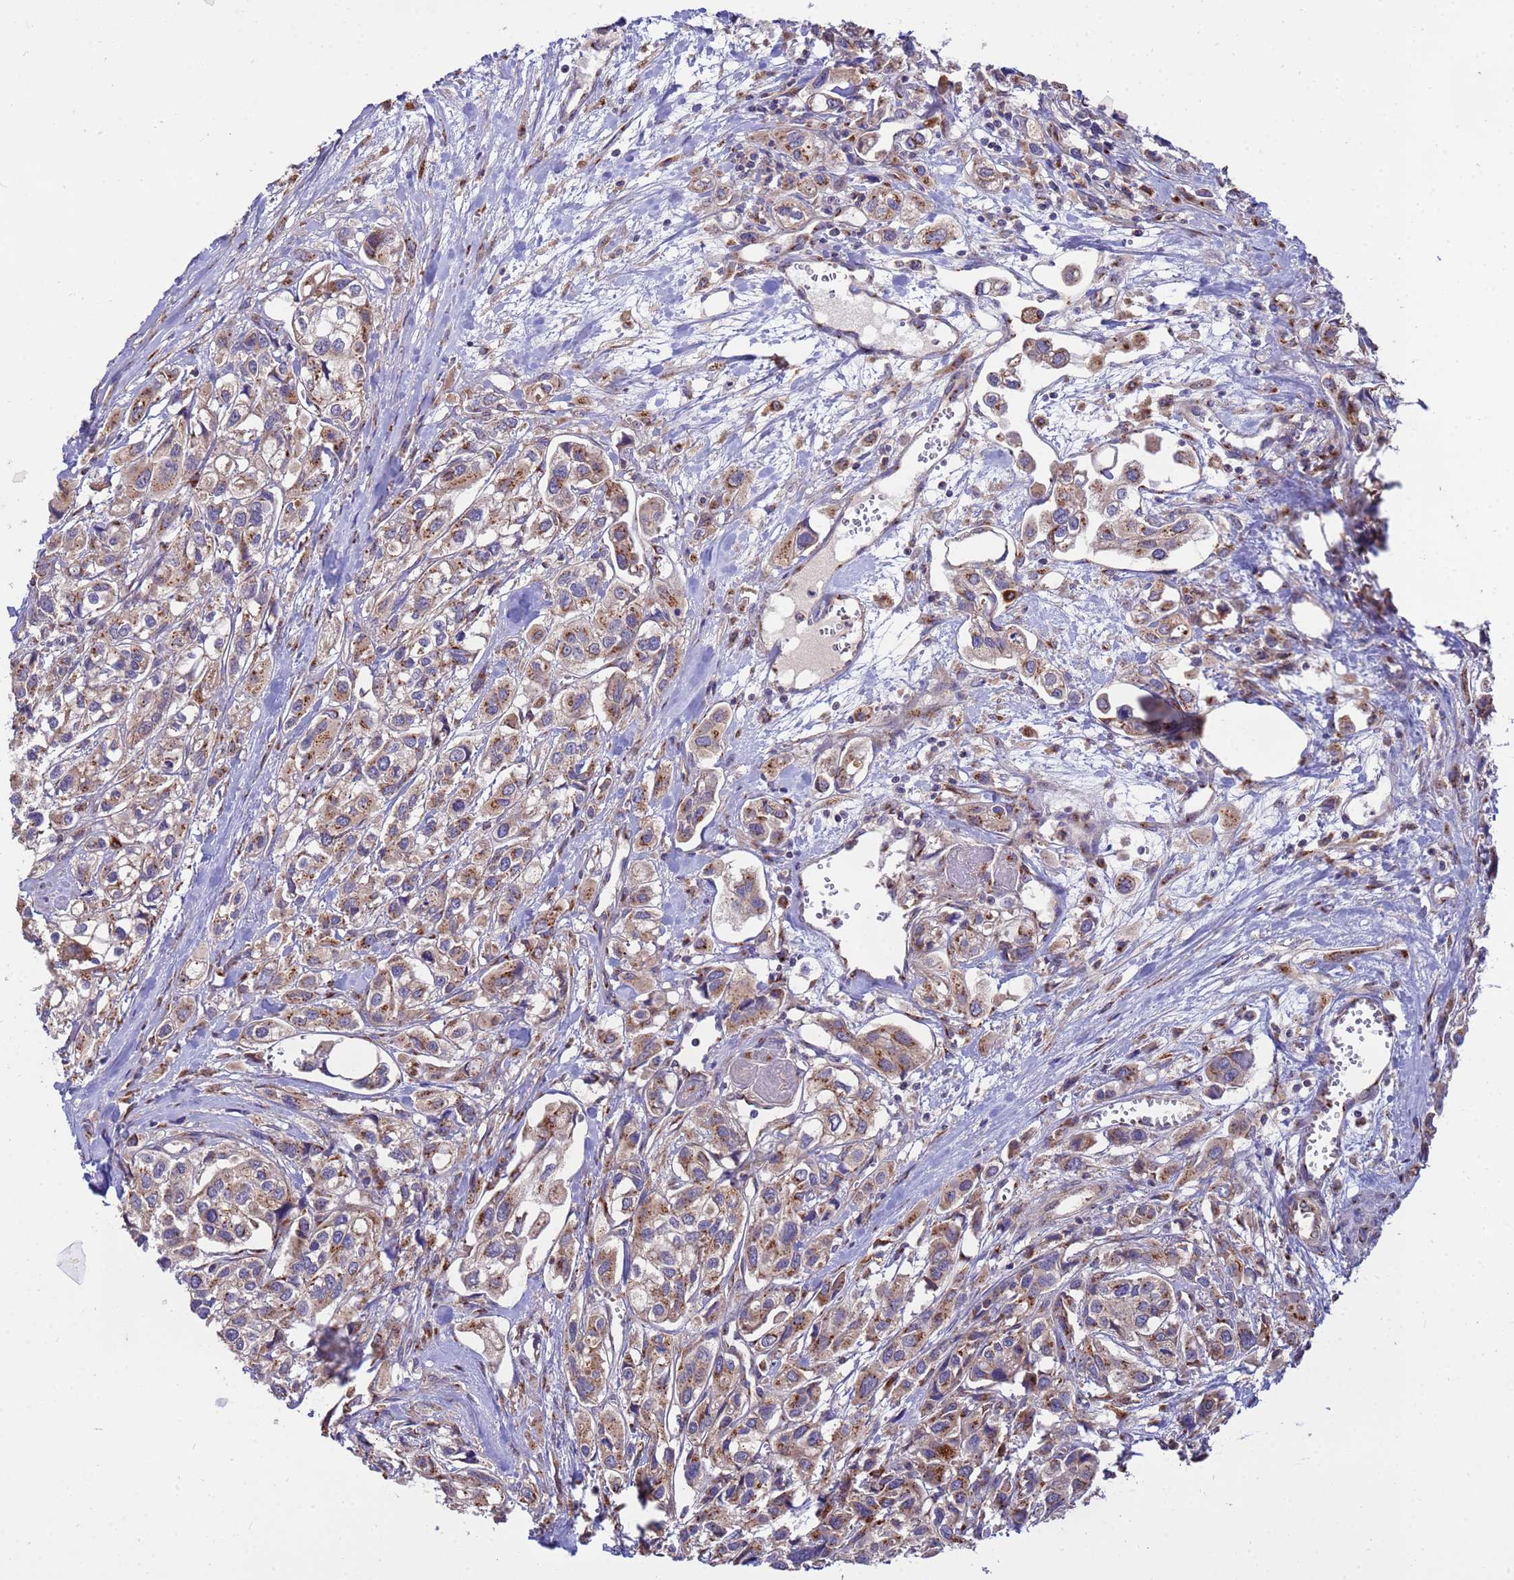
{"staining": {"intensity": "moderate", "quantity": ">75%", "location": "cytoplasmic/membranous"}, "tissue": "urothelial cancer", "cell_type": "Tumor cells", "image_type": "cancer", "snomed": [{"axis": "morphology", "description": "Urothelial carcinoma, High grade"}, {"axis": "topography", "description": "Urinary bladder"}], "caption": "A brown stain labels moderate cytoplasmic/membranous positivity of a protein in high-grade urothelial carcinoma tumor cells. The staining was performed using DAB to visualize the protein expression in brown, while the nuclei were stained in blue with hematoxylin (Magnification: 20x).", "gene": "HPS3", "patient": {"sex": "male", "age": 67}}